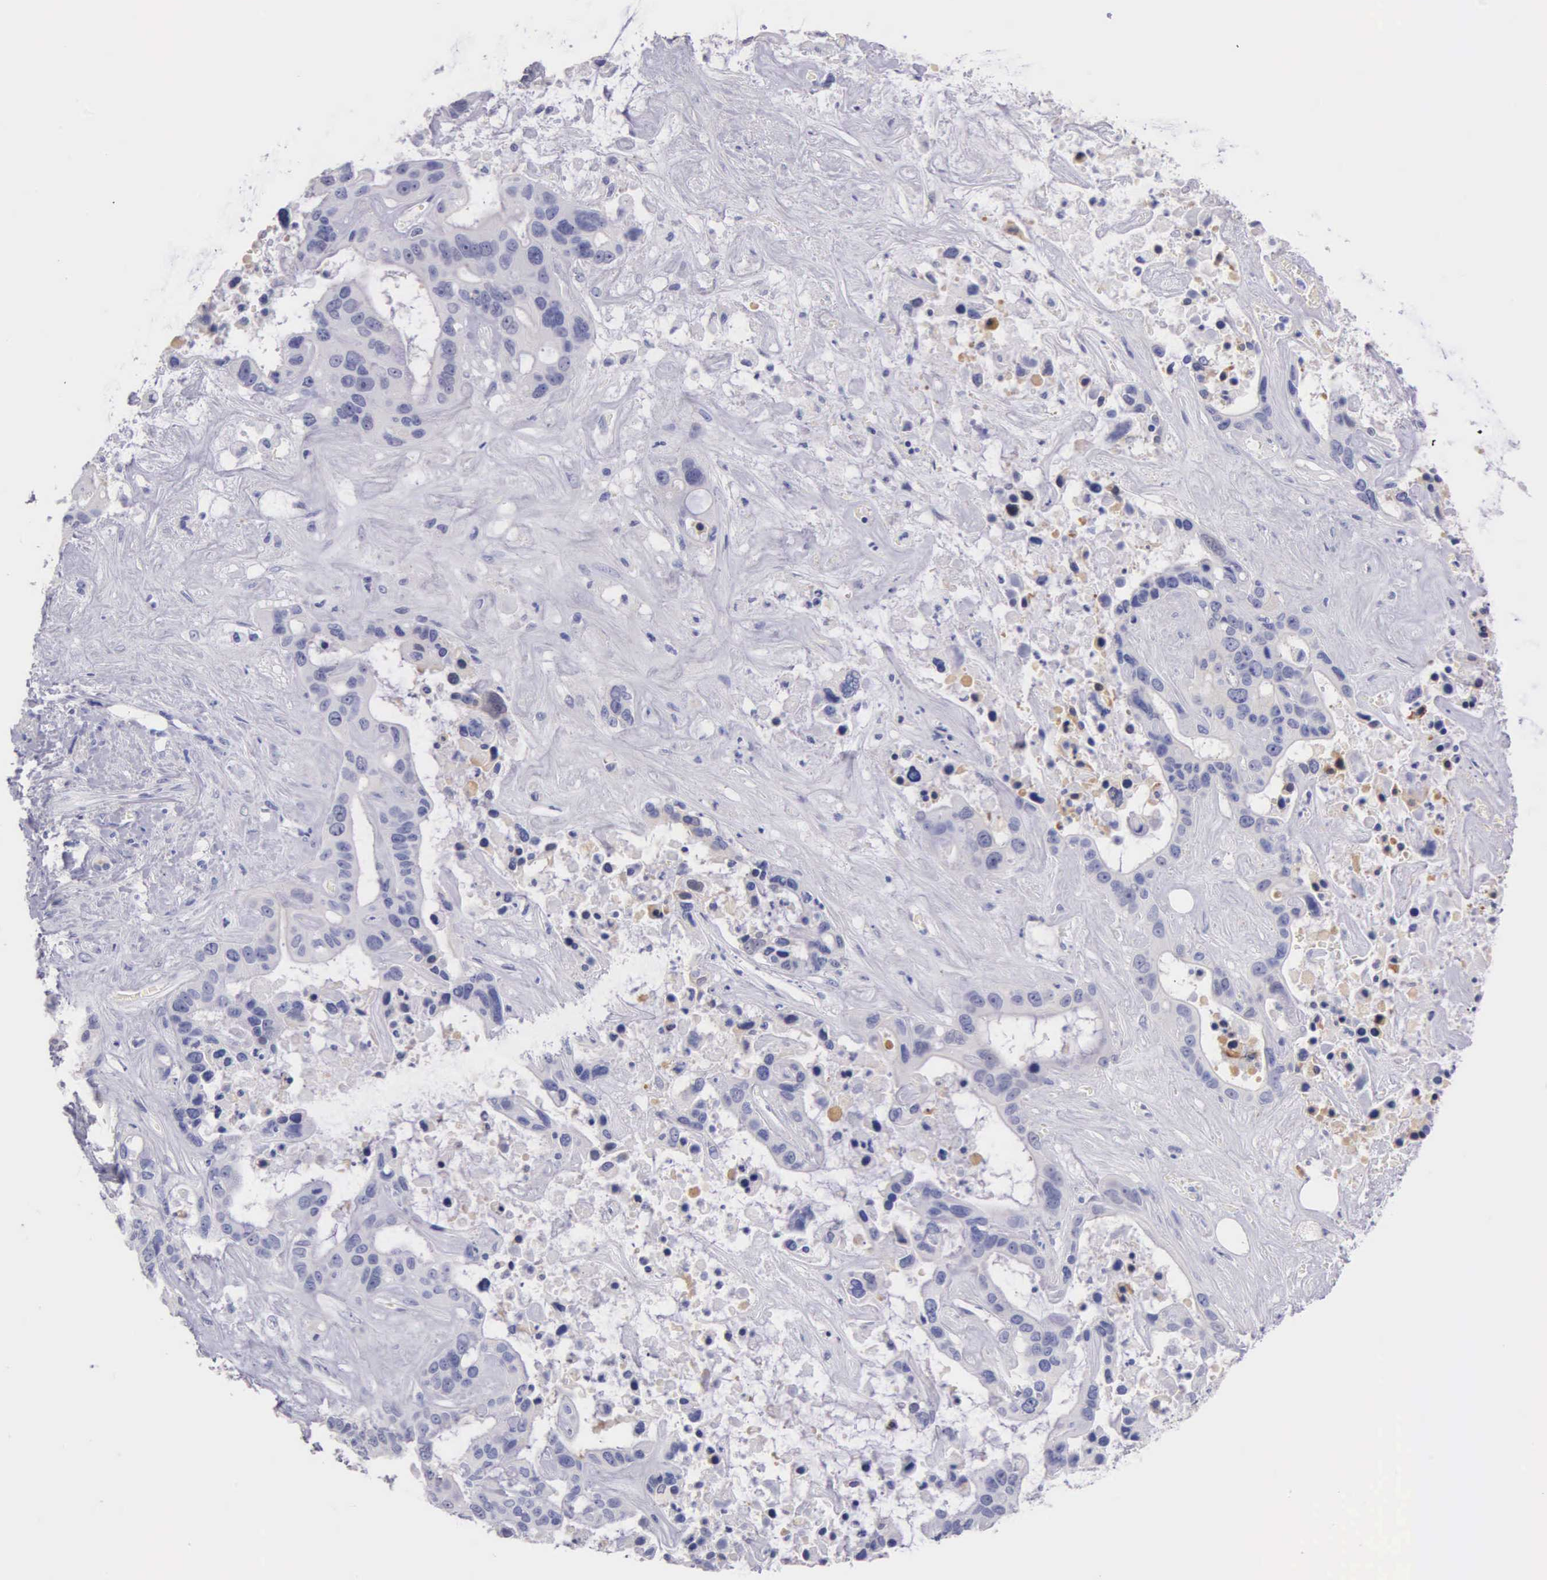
{"staining": {"intensity": "negative", "quantity": "none", "location": "none"}, "tissue": "liver cancer", "cell_type": "Tumor cells", "image_type": "cancer", "snomed": [{"axis": "morphology", "description": "Cholangiocarcinoma"}, {"axis": "topography", "description": "Liver"}], "caption": "IHC of cholangiocarcinoma (liver) shows no staining in tumor cells.", "gene": "GSTT2", "patient": {"sex": "female", "age": 65}}